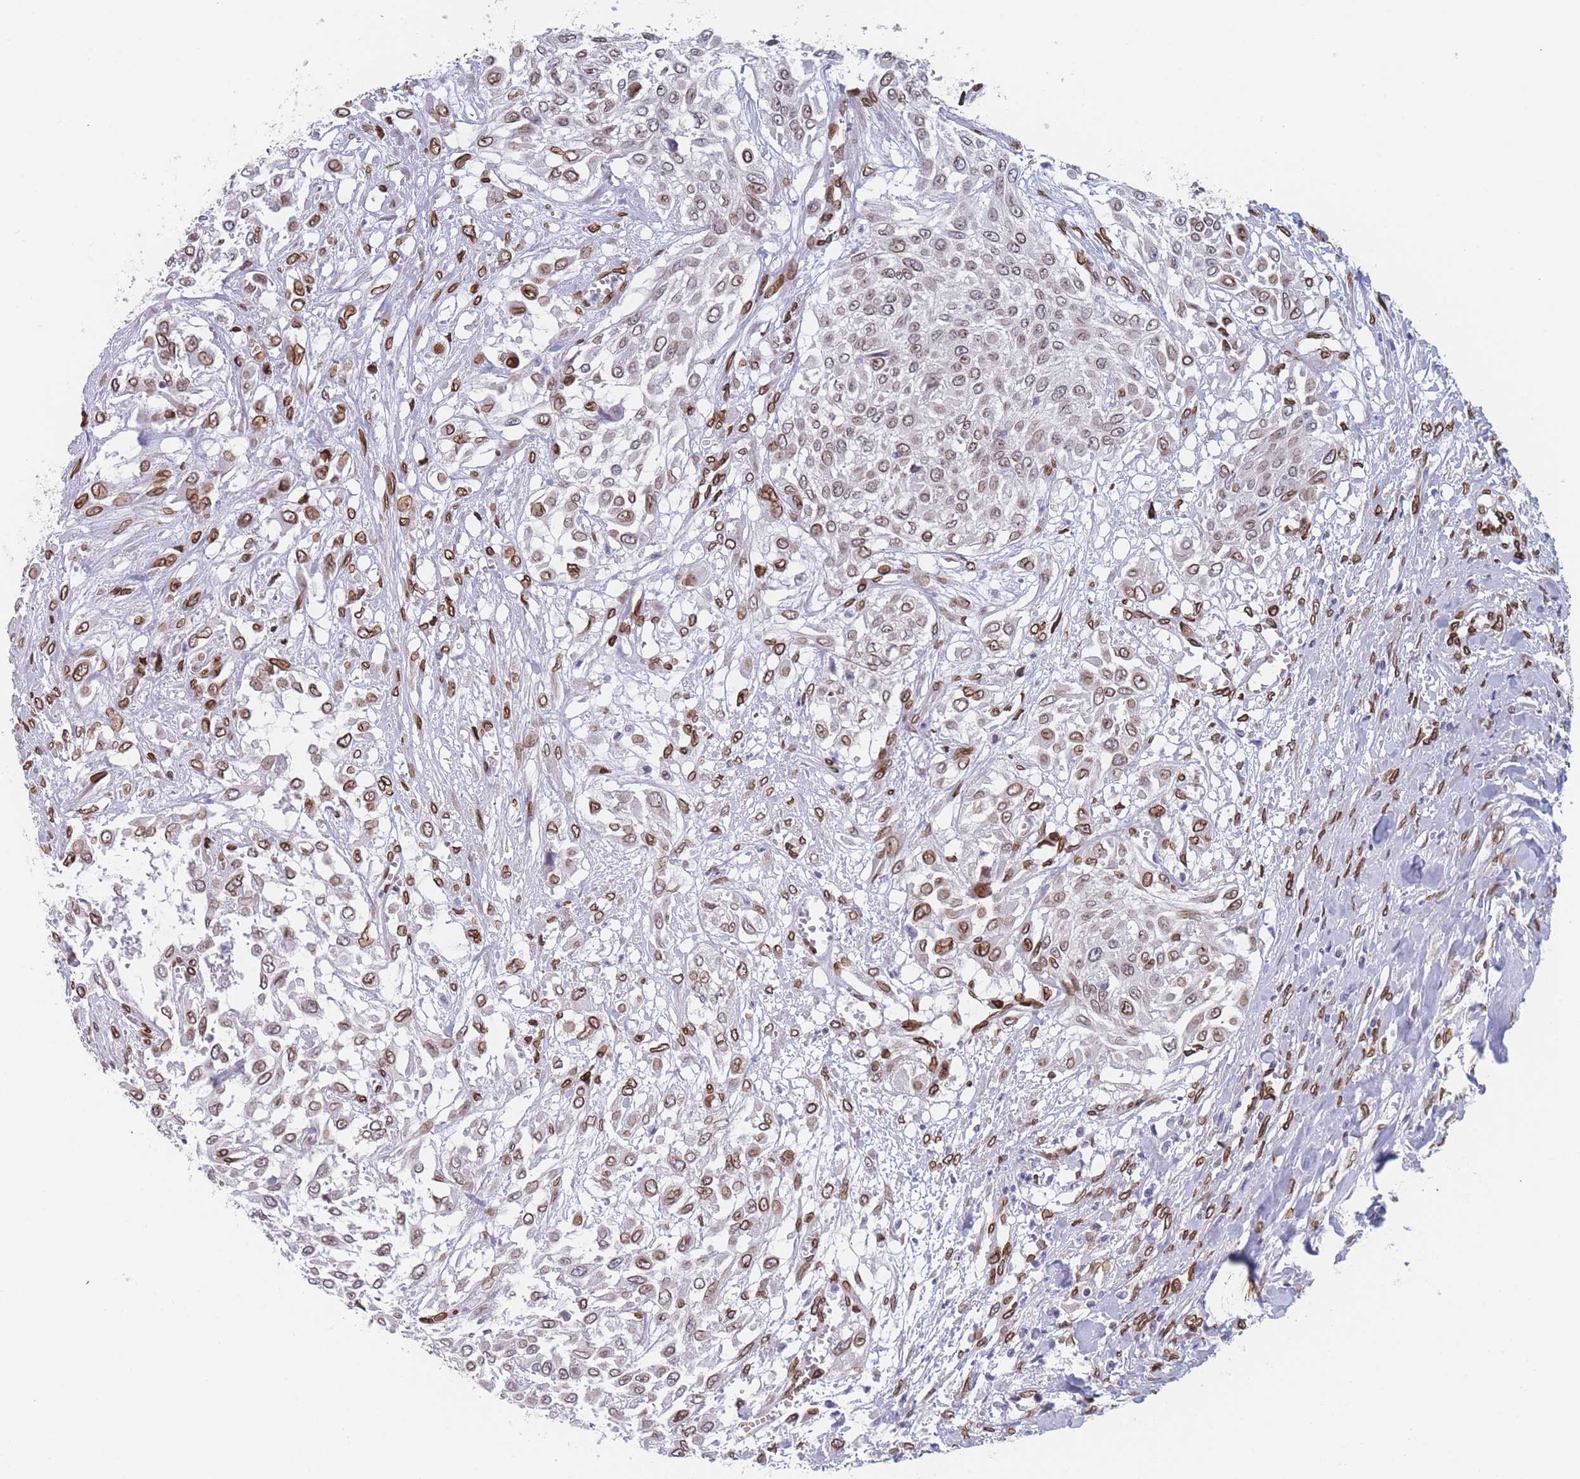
{"staining": {"intensity": "moderate", "quantity": ">75%", "location": "cytoplasmic/membranous,nuclear"}, "tissue": "urothelial cancer", "cell_type": "Tumor cells", "image_type": "cancer", "snomed": [{"axis": "morphology", "description": "Urothelial carcinoma, High grade"}, {"axis": "topography", "description": "Urinary bladder"}], "caption": "Immunohistochemistry (DAB) staining of urothelial cancer reveals moderate cytoplasmic/membranous and nuclear protein staining in approximately >75% of tumor cells.", "gene": "ZBTB1", "patient": {"sex": "male", "age": 57}}